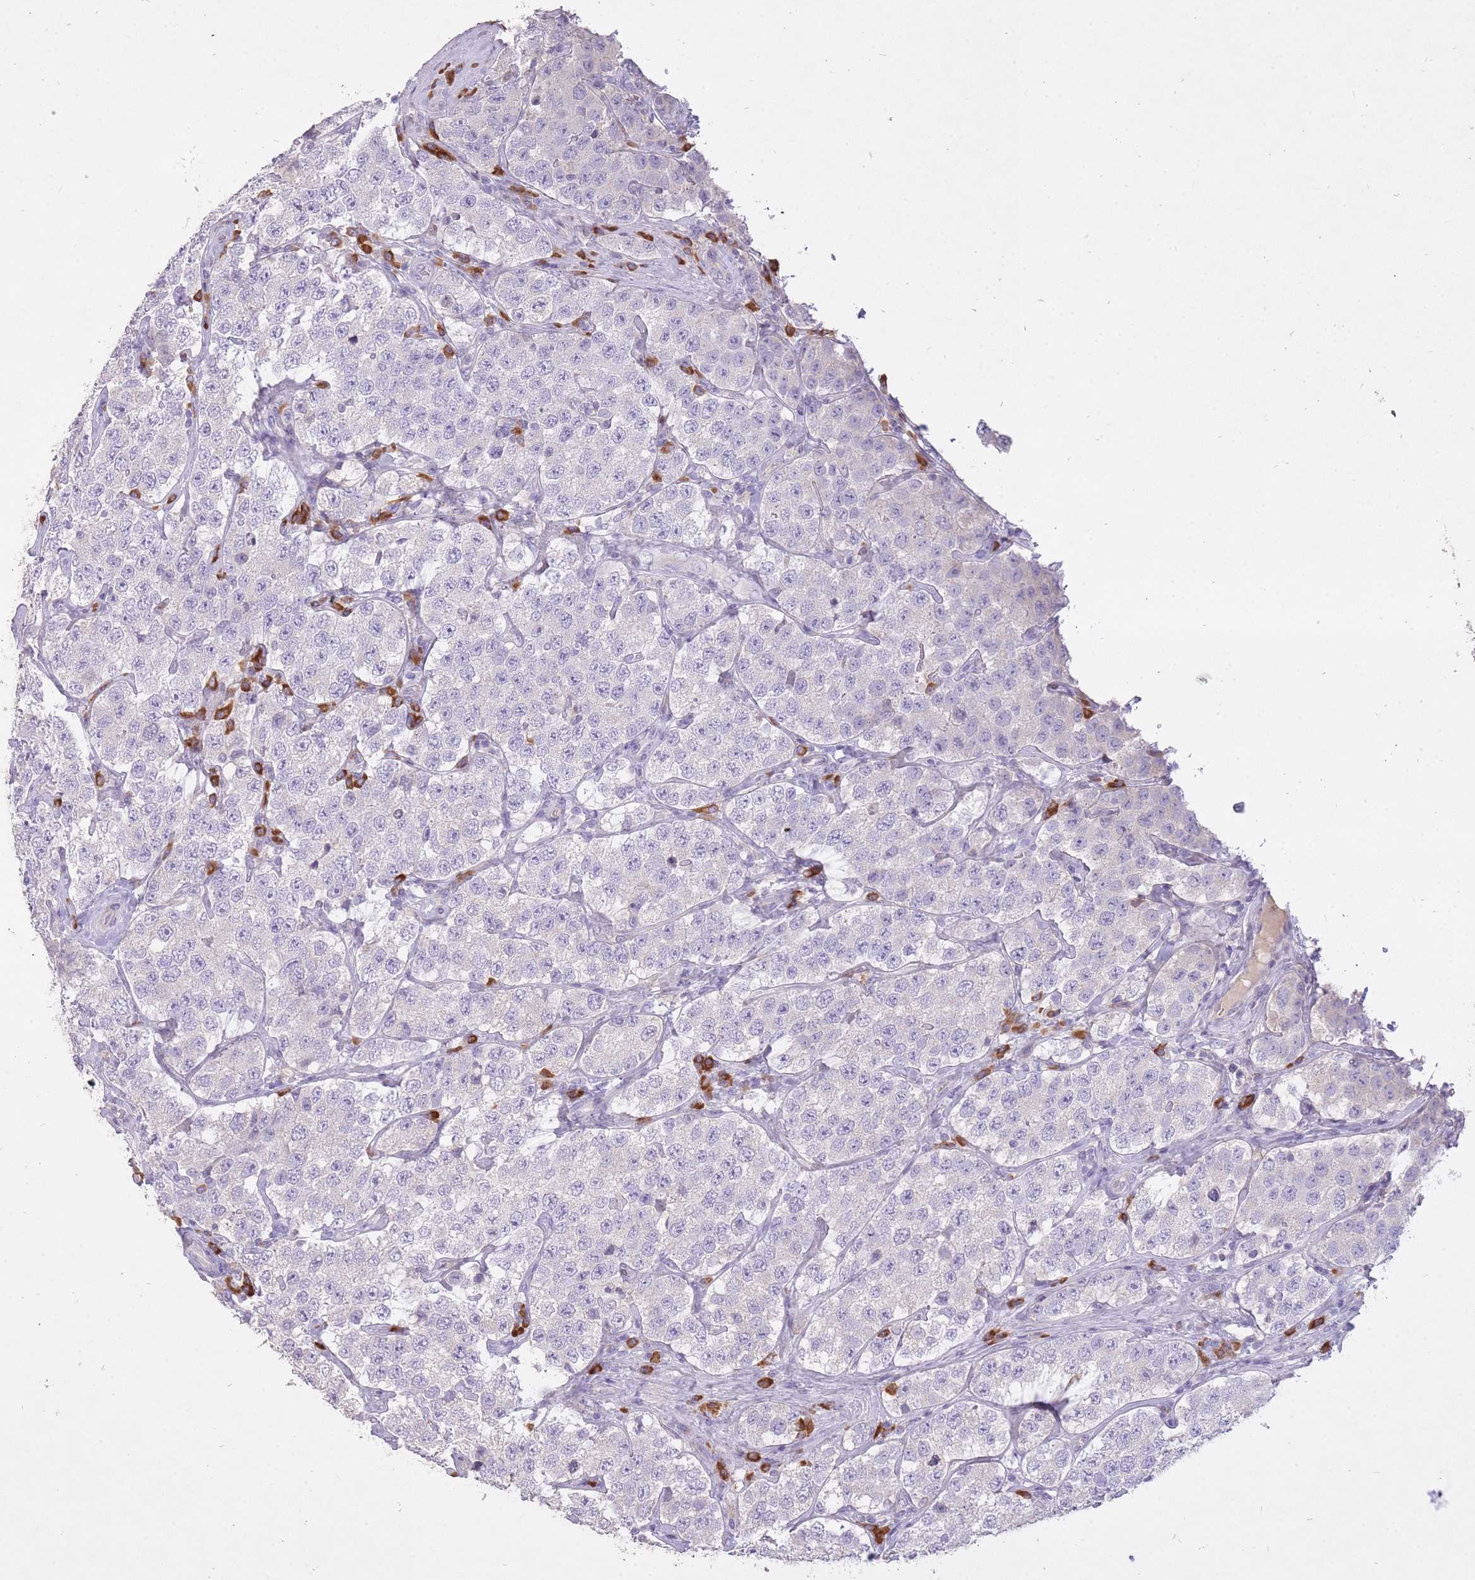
{"staining": {"intensity": "negative", "quantity": "none", "location": "none"}, "tissue": "testis cancer", "cell_type": "Tumor cells", "image_type": "cancer", "snomed": [{"axis": "morphology", "description": "Seminoma, NOS"}, {"axis": "topography", "description": "Testis"}], "caption": "The immunohistochemistry (IHC) image has no significant expression in tumor cells of testis seminoma tissue. Nuclei are stained in blue.", "gene": "FRG2C", "patient": {"sex": "male", "age": 34}}